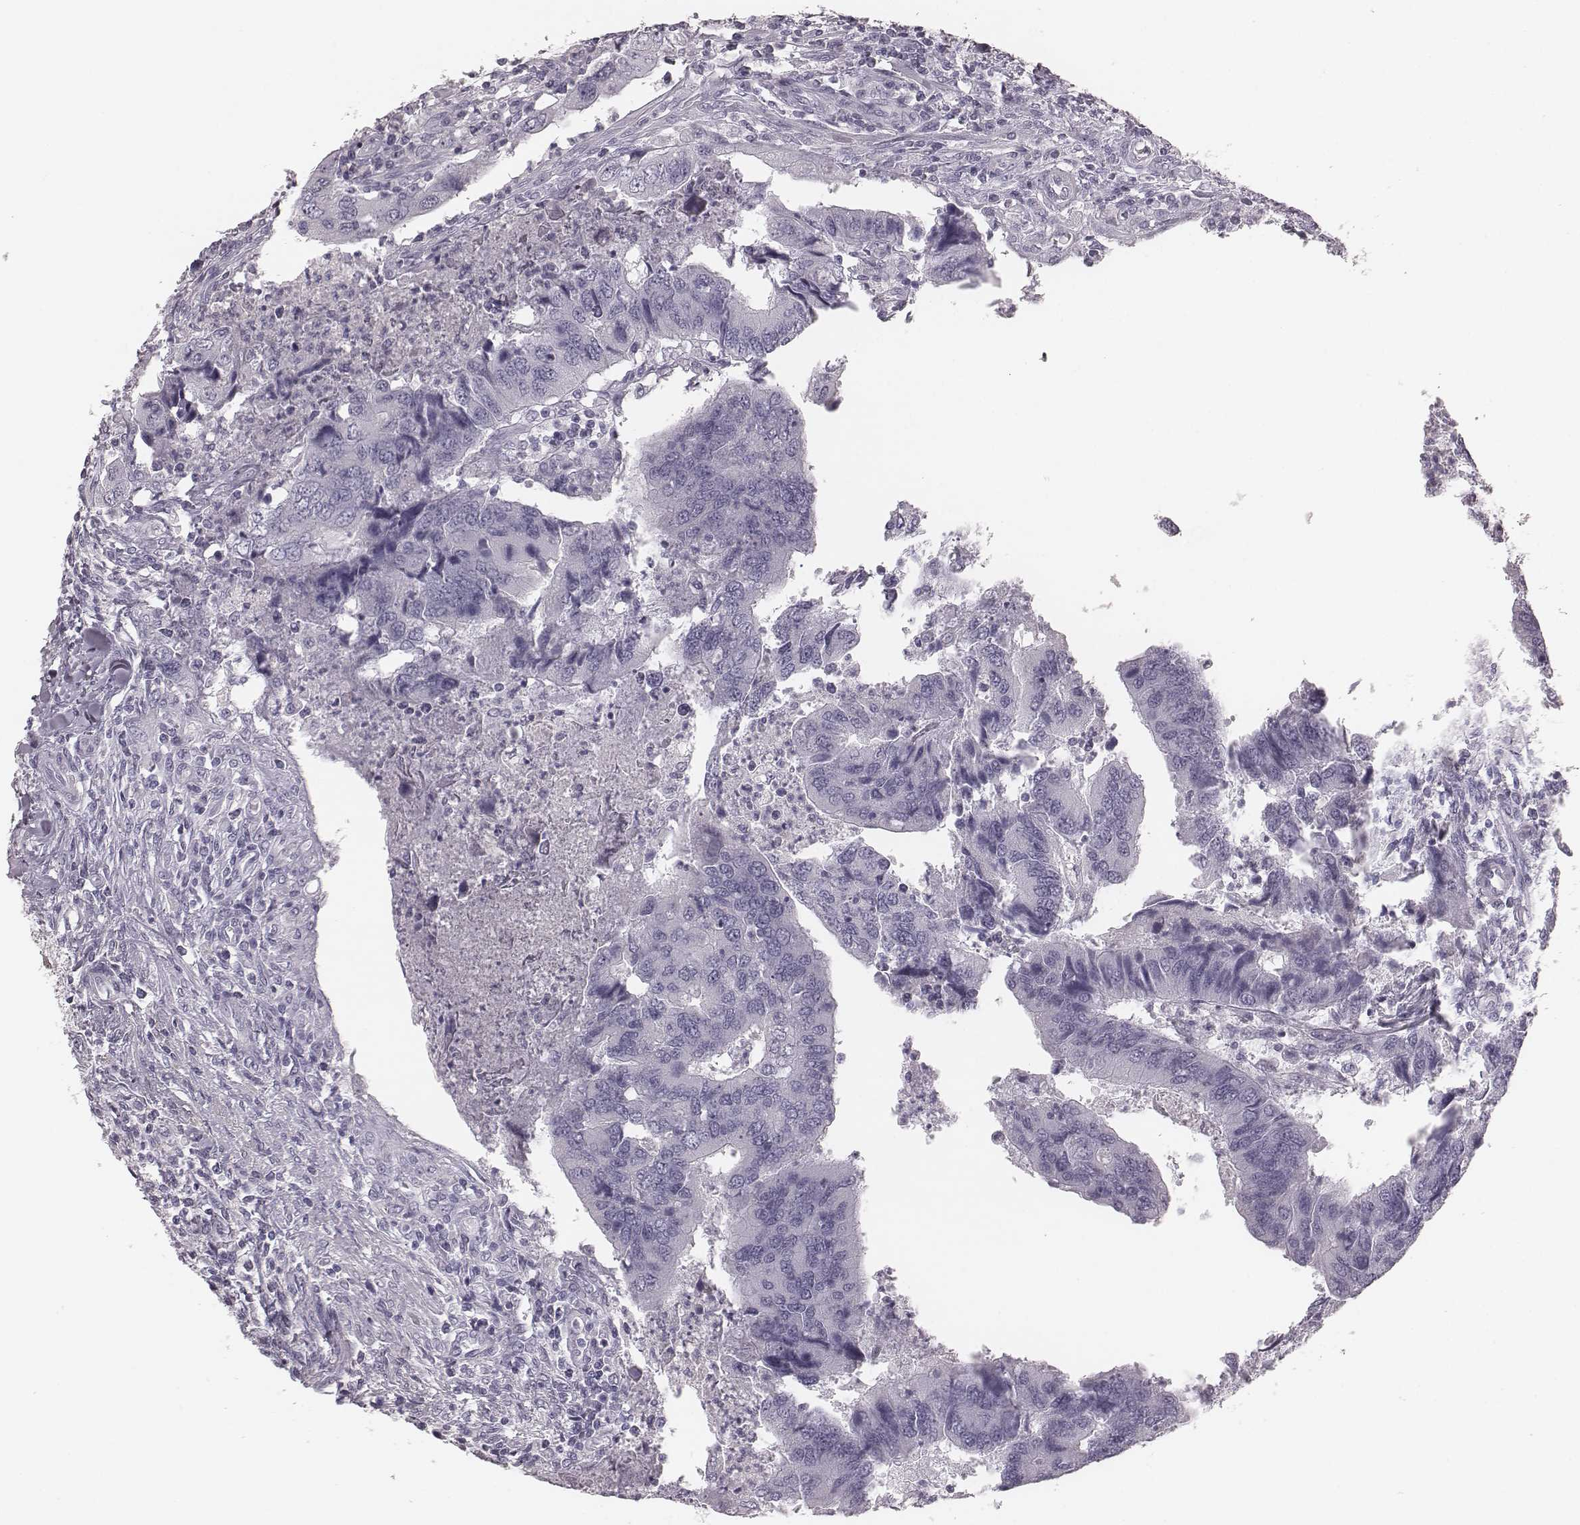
{"staining": {"intensity": "negative", "quantity": "none", "location": "none"}, "tissue": "colorectal cancer", "cell_type": "Tumor cells", "image_type": "cancer", "snomed": [{"axis": "morphology", "description": "Adenocarcinoma, NOS"}, {"axis": "topography", "description": "Colon"}], "caption": "Photomicrograph shows no significant protein positivity in tumor cells of colorectal cancer (adenocarcinoma).", "gene": "KRT74", "patient": {"sex": "female", "age": 67}}